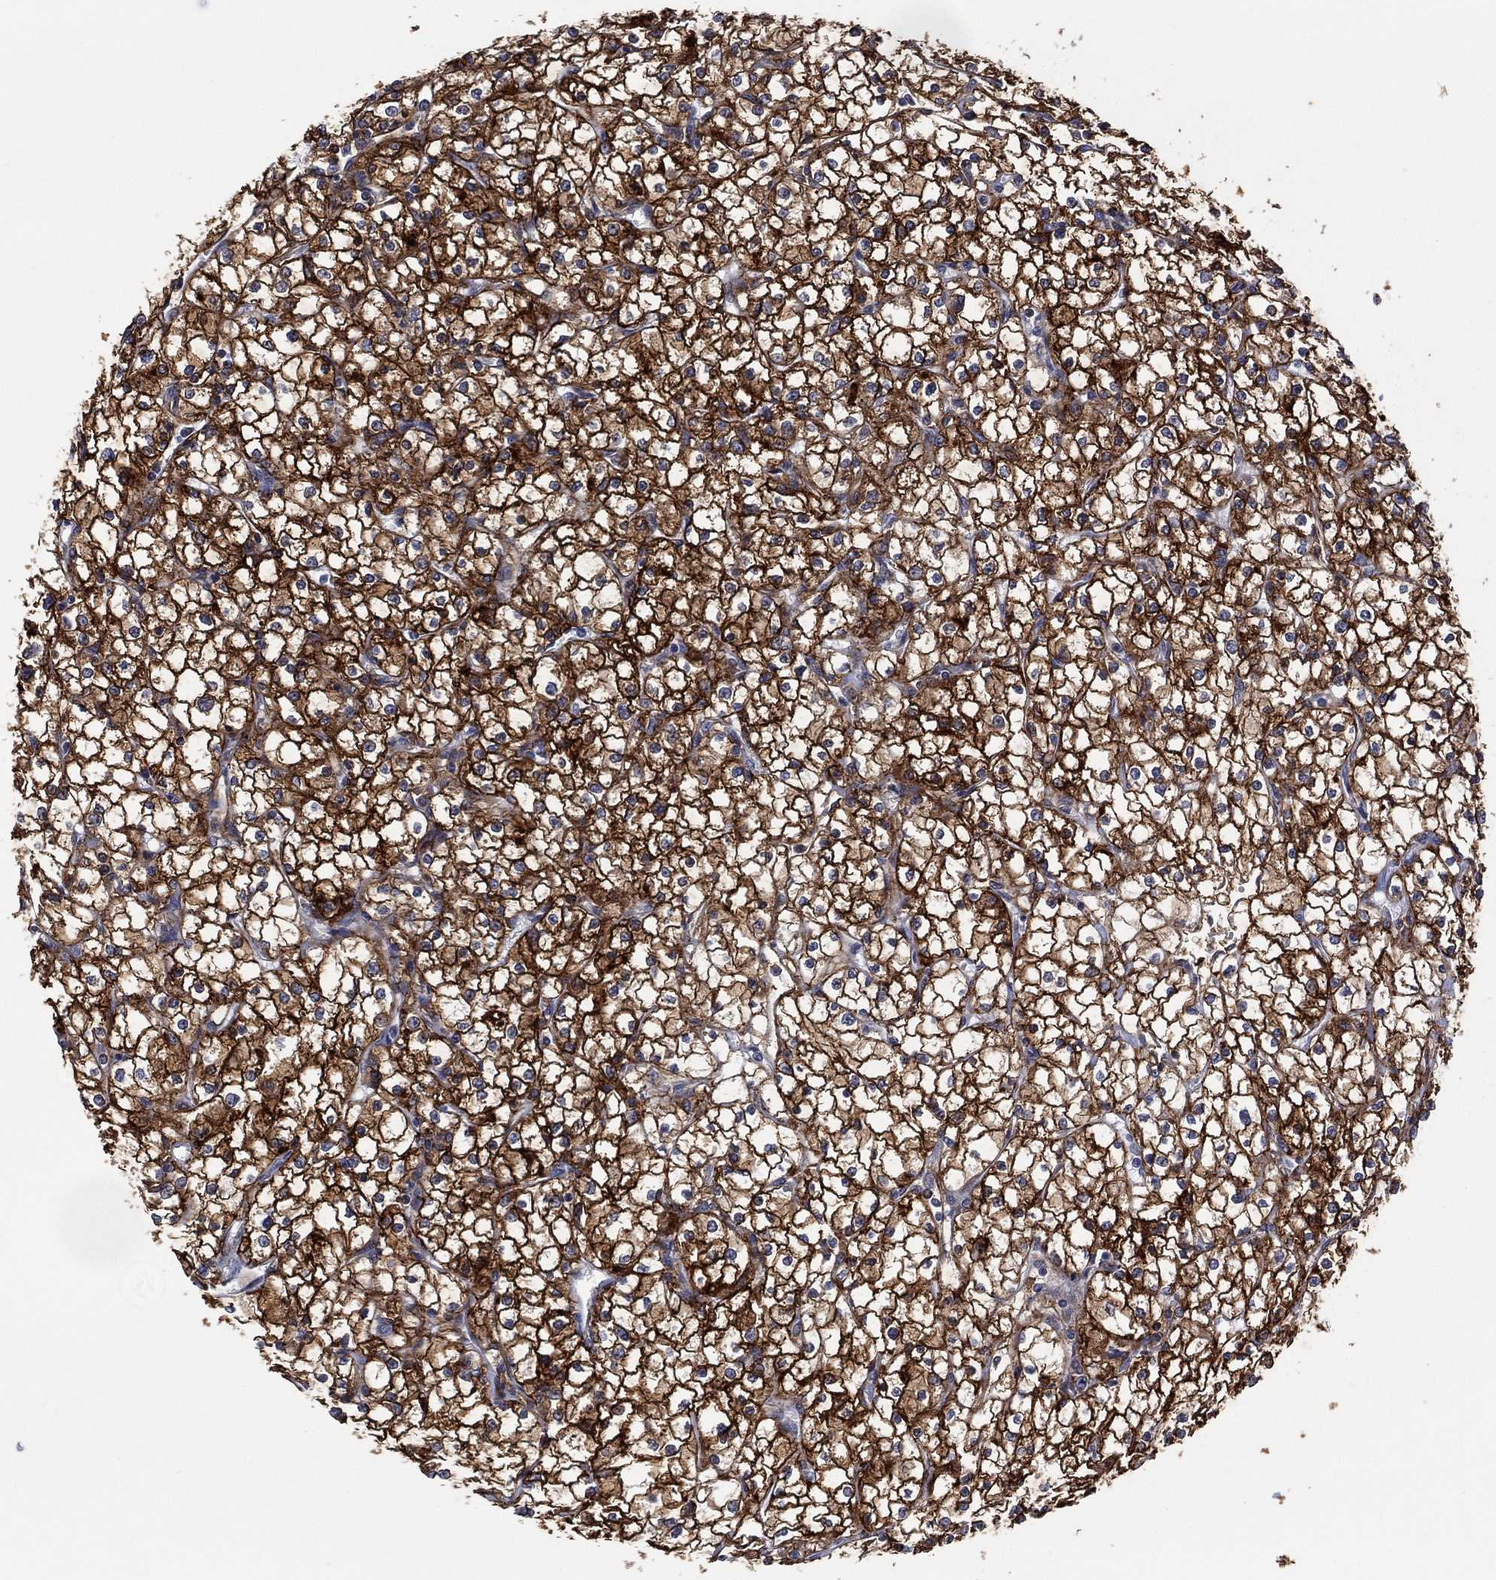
{"staining": {"intensity": "moderate", "quantity": "<25%", "location": "cytoplasmic/membranous"}, "tissue": "renal cancer", "cell_type": "Tumor cells", "image_type": "cancer", "snomed": [{"axis": "morphology", "description": "Adenocarcinoma, NOS"}, {"axis": "topography", "description": "Kidney"}], "caption": "Immunohistochemical staining of renal cancer (adenocarcinoma) exhibits low levels of moderate cytoplasmic/membranous protein positivity in about <25% of tumor cells. The protein is stained brown, and the nuclei are stained in blue (DAB IHC with brightfield microscopy, high magnification).", "gene": "DPP4", "patient": {"sex": "male", "age": 67}}